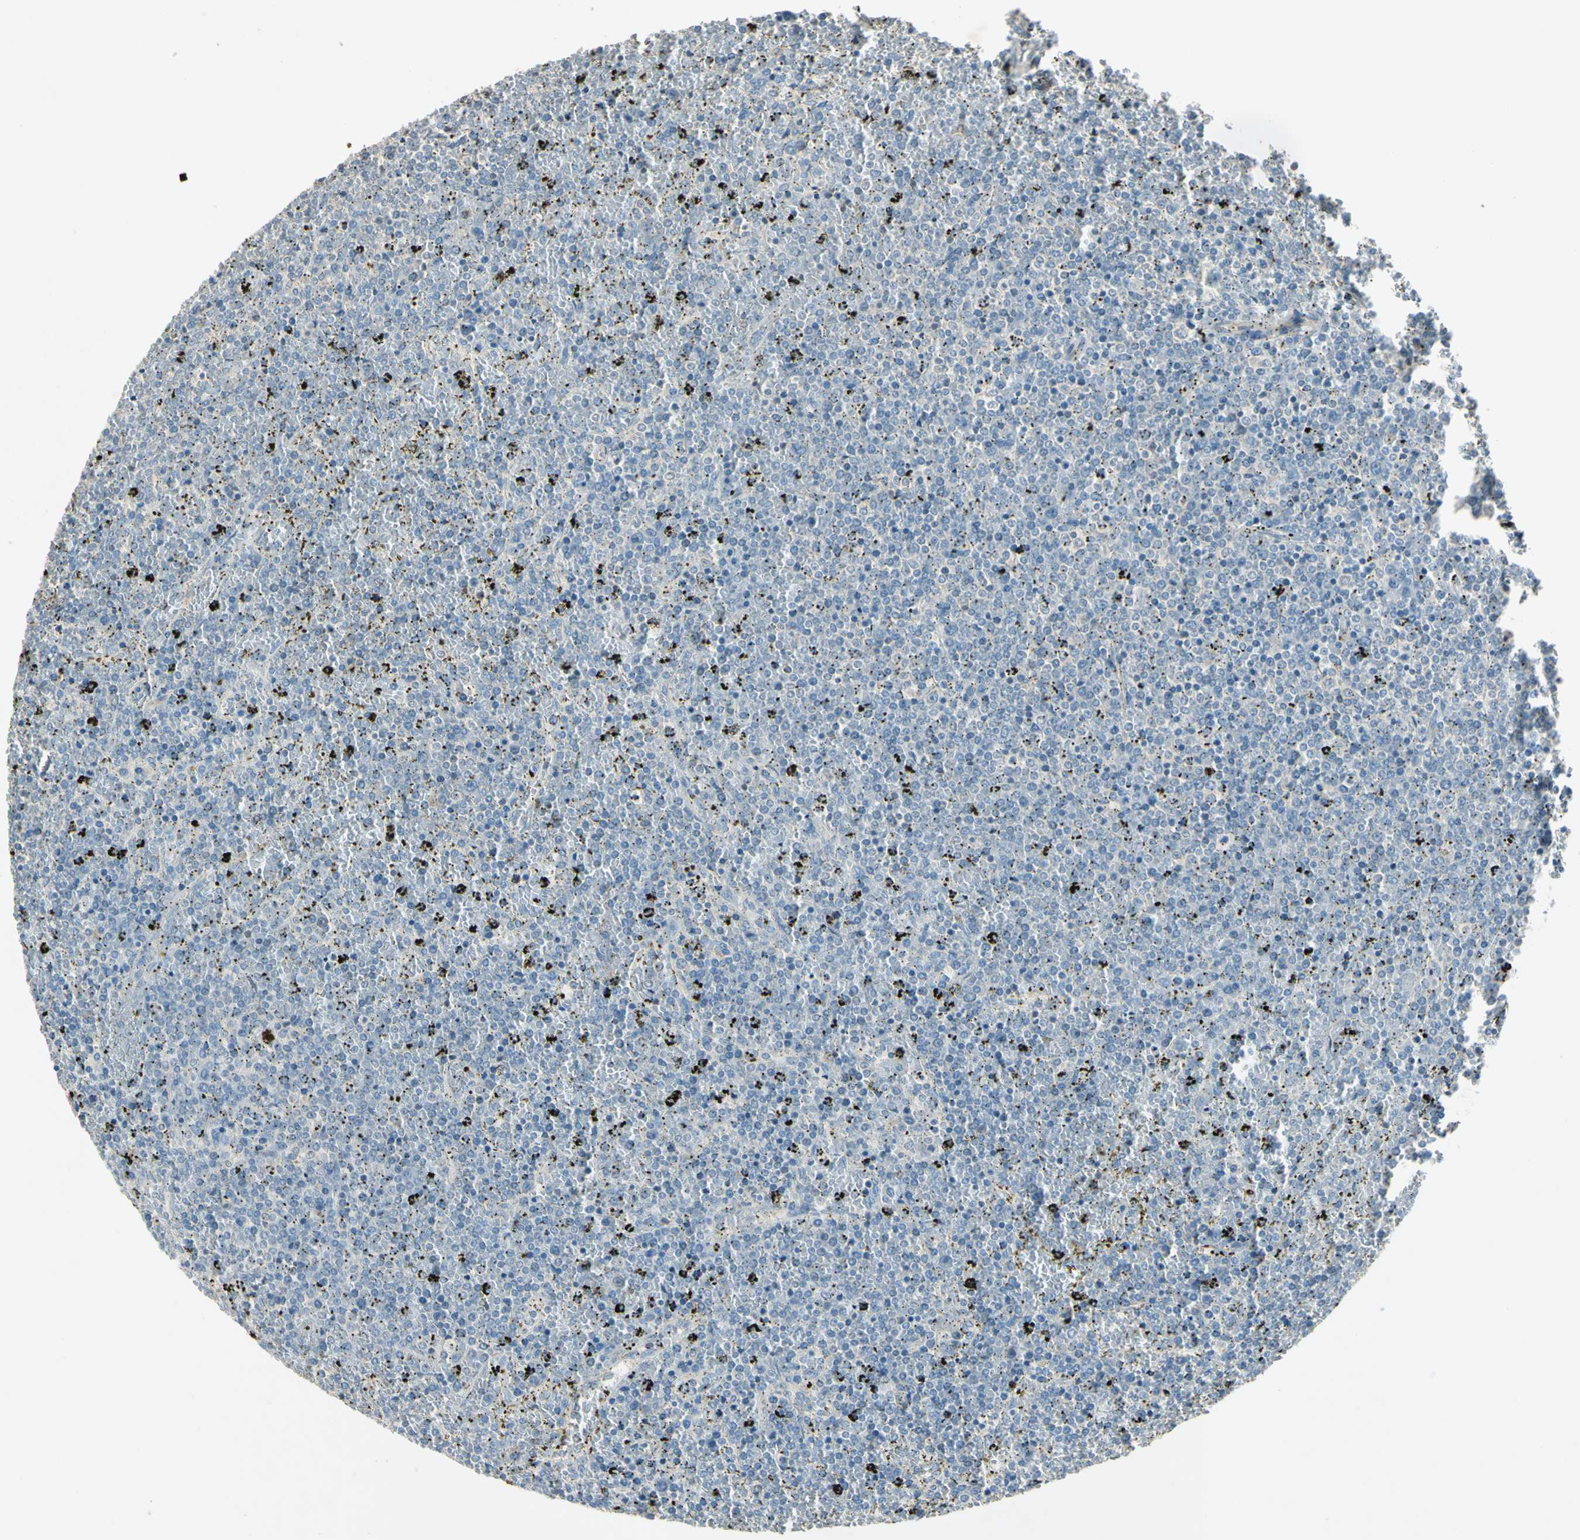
{"staining": {"intensity": "negative", "quantity": "none", "location": "none"}, "tissue": "lymphoma", "cell_type": "Tumor cells", "image_type": "cancer", "snomed": [{"axis": "morphology", "description": "Malignant lymphoma, non-Hodgkin's type, Low grade"}, {"axis": "topography", "description": "Spleen"}], "caption": "An immunohistochemistry micrograph of lymphoma is shown. There is no staining in tumor cells of lymphoma.", "gene": "AATK", "patient": {"sex": "female", "age": 77}}